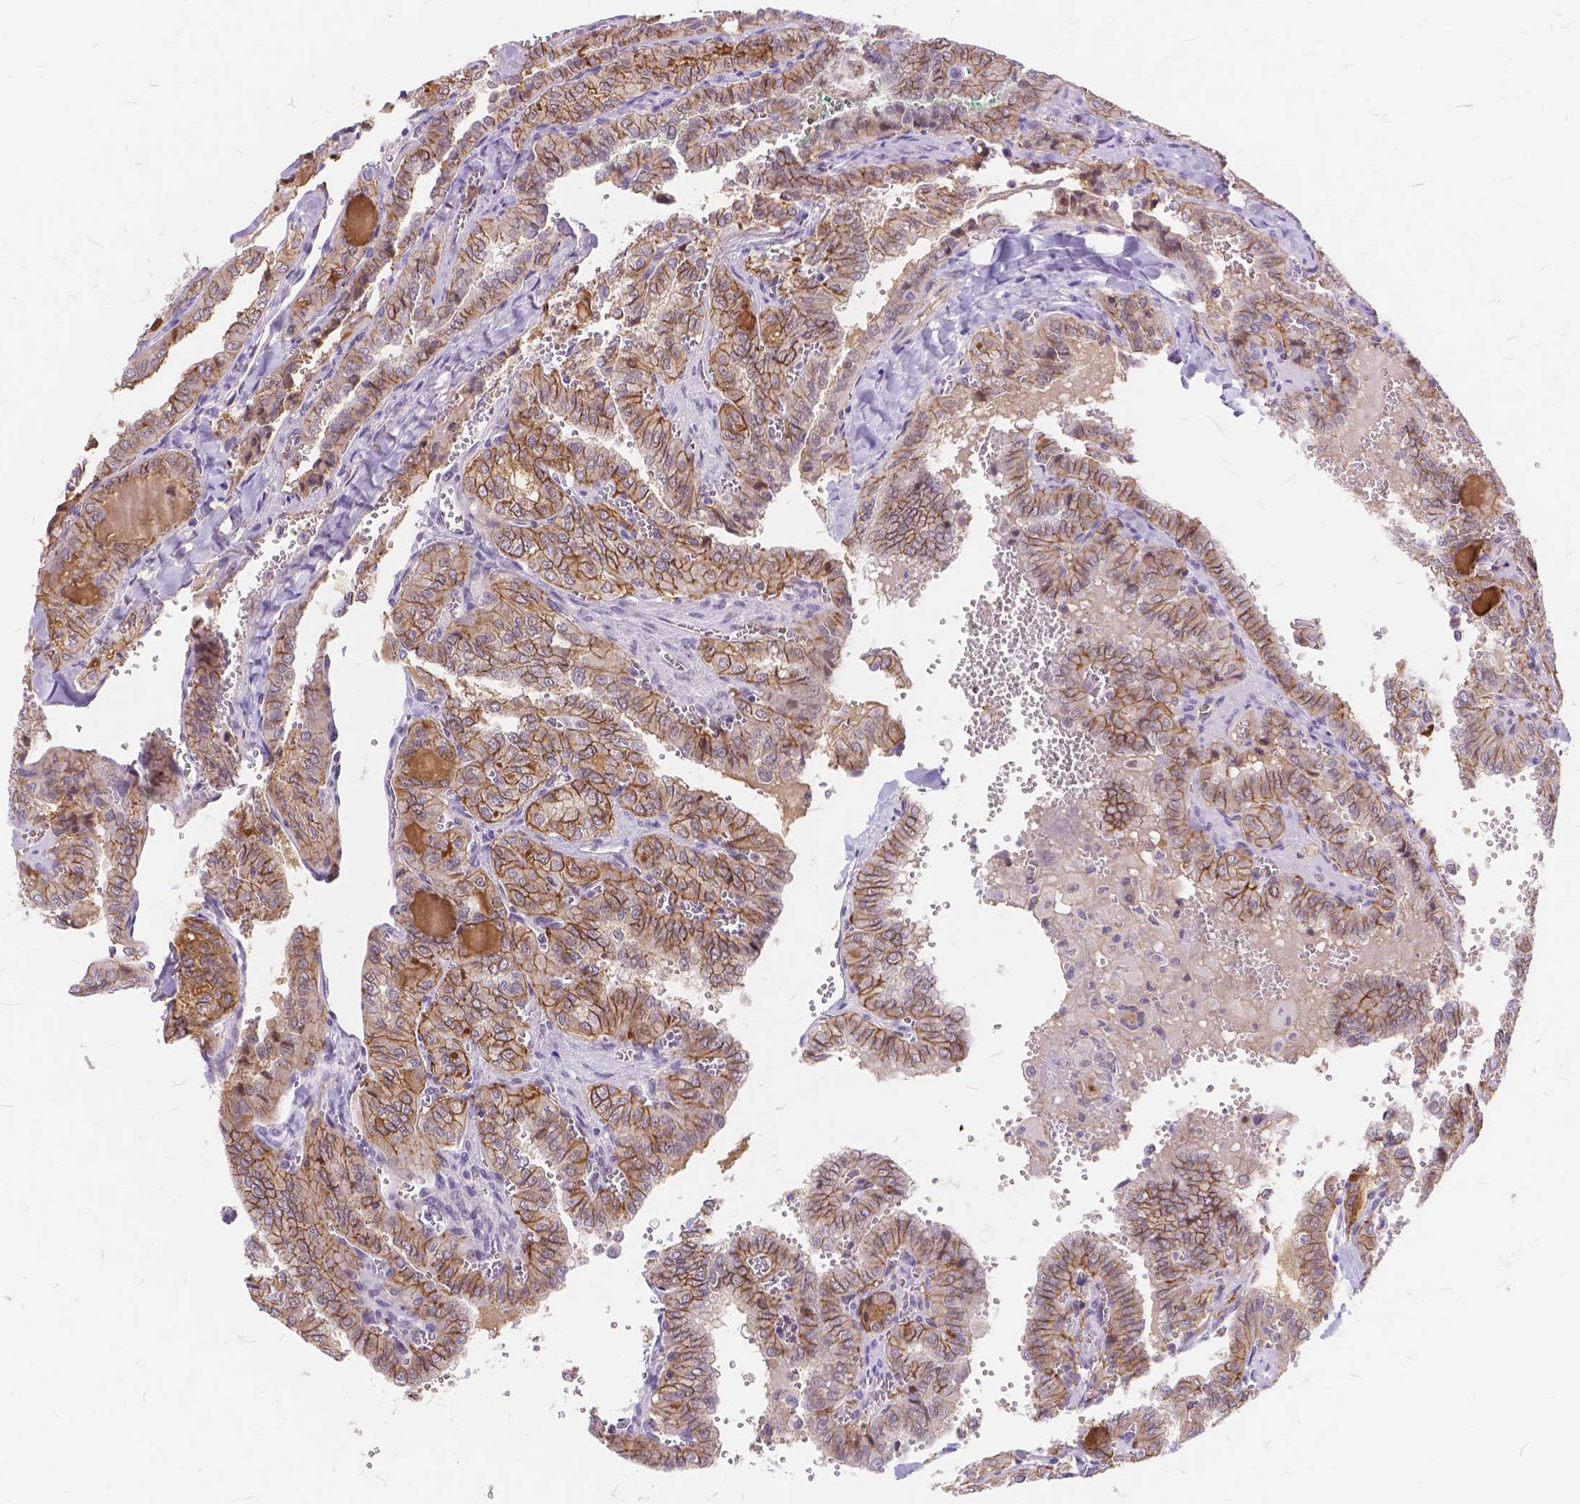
{"staining": {"intensity": "moderate", "quantity": ">75%", "location": "cytoplasmic/membranous"}, "tissue": "thyroid cancer", "cell_type": "Tumor cells", "image_type": "cancer", "snomed": [{"axis": "morphology", "description": "Papillary adenocarcinoma, NOS"}, {"axis": "topography", "description": "Thyroid gland"}], "caption": "Immunohistochemistry staining of thyroid cancer, which demonstrates medium levels of moderate cytoplasmic/membranous positivity in about >75% of tumor cells indicating moderate cytoplasmic/membranous protein positivity. The staining was performed using DAB (3,3'-diaminobenzidine) (brown) for protein detection and nuclei were counterstained in hematoxylin (blue).", "gene": "MAN2C1", "patient": {"sex": "female", "age": 41}}